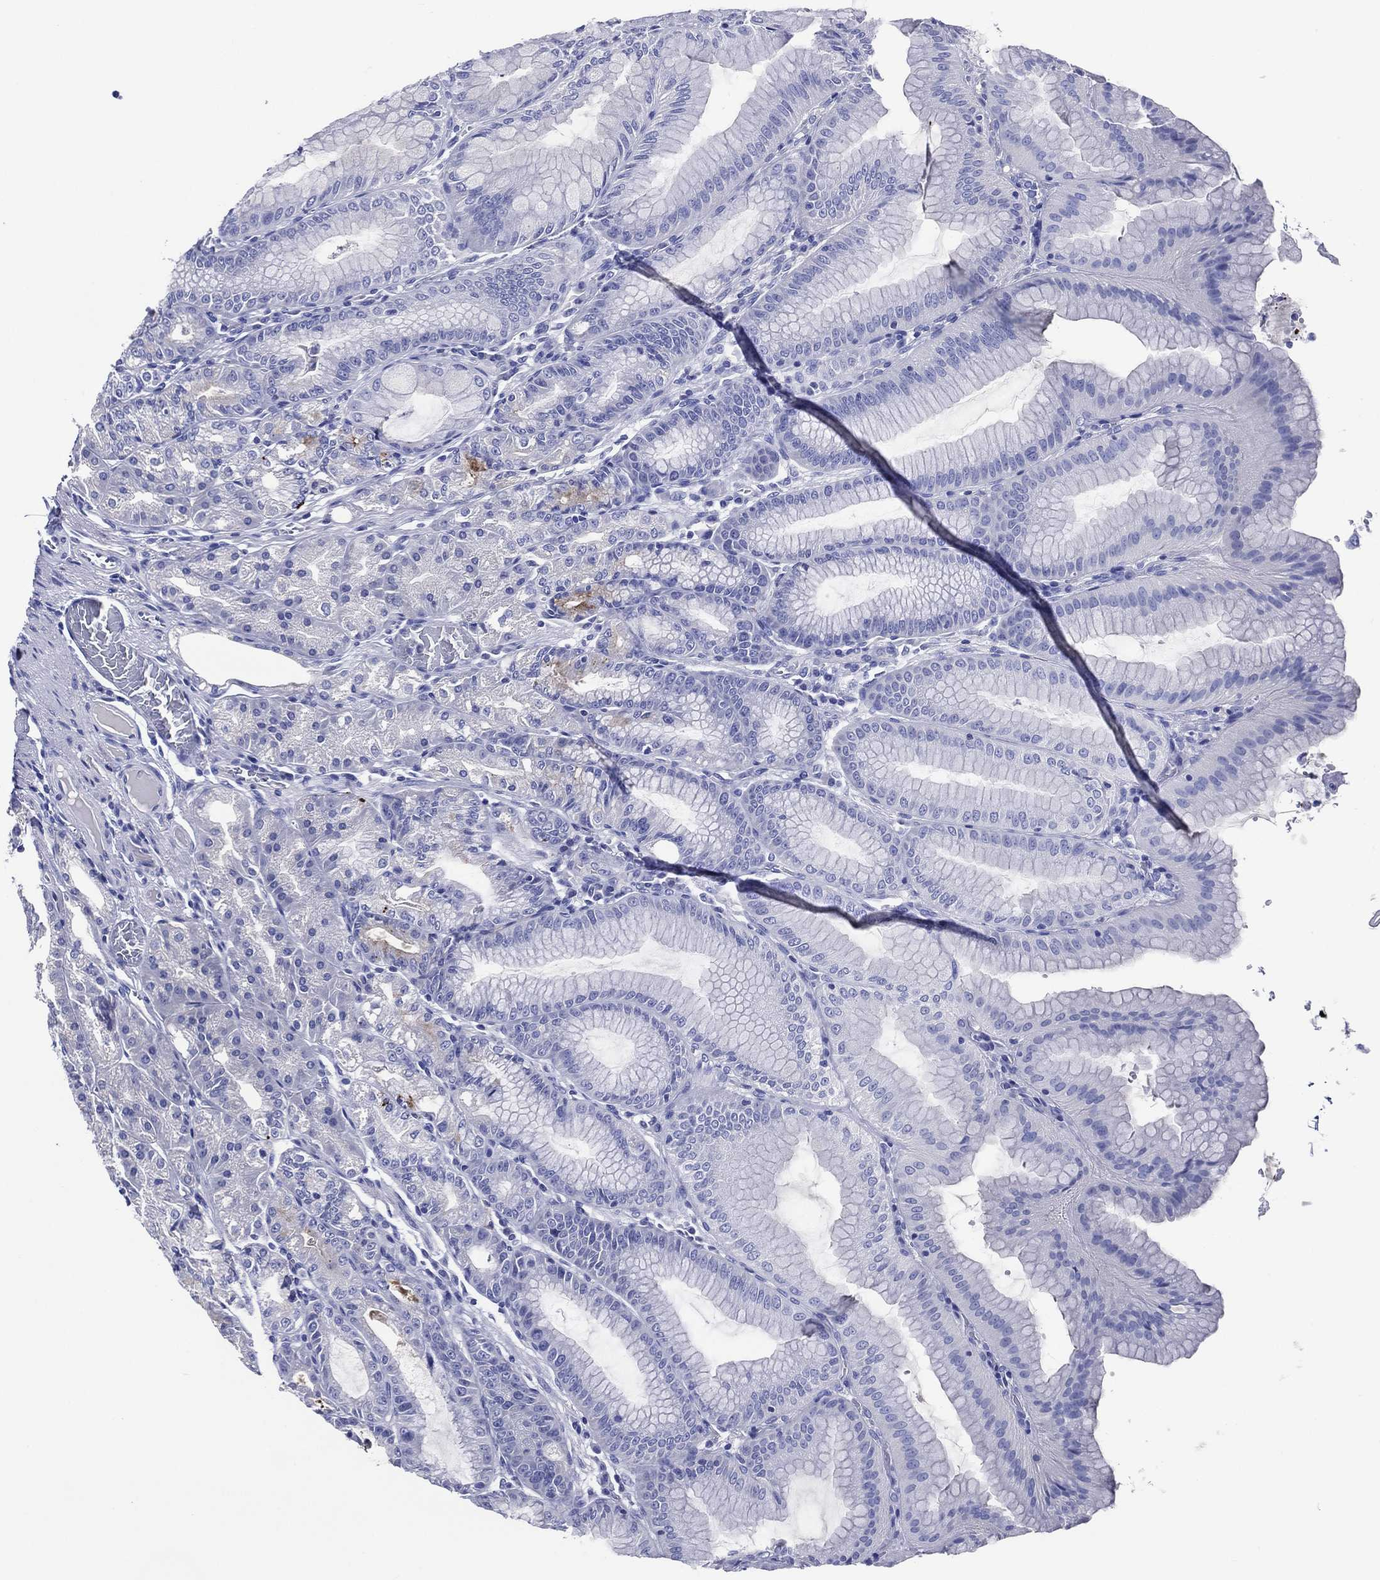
{"staining": {"intensity": "negative", "quantity": "none", "location": "none"}, "tissue": "stomach", "cell_type": "Glandular cells", "image_type": "normal", "snomed": [{"axis": "morphology", "description": "Normal tissue, NOS"}, {"axis": "topography", "description": "Stomach"}], "caption": "IHC micrograph of benign human stomach stained for a protein (brown), which shows no staining in glandular cells. (Stains: DAB (3,3'-diaminobenzidine) IHC with hematoxylin counter stain, Microscopy: brightfield microscopy at high magnification).", "gene": "ACE2", "patient": {"sex": "male", "age": 71}}